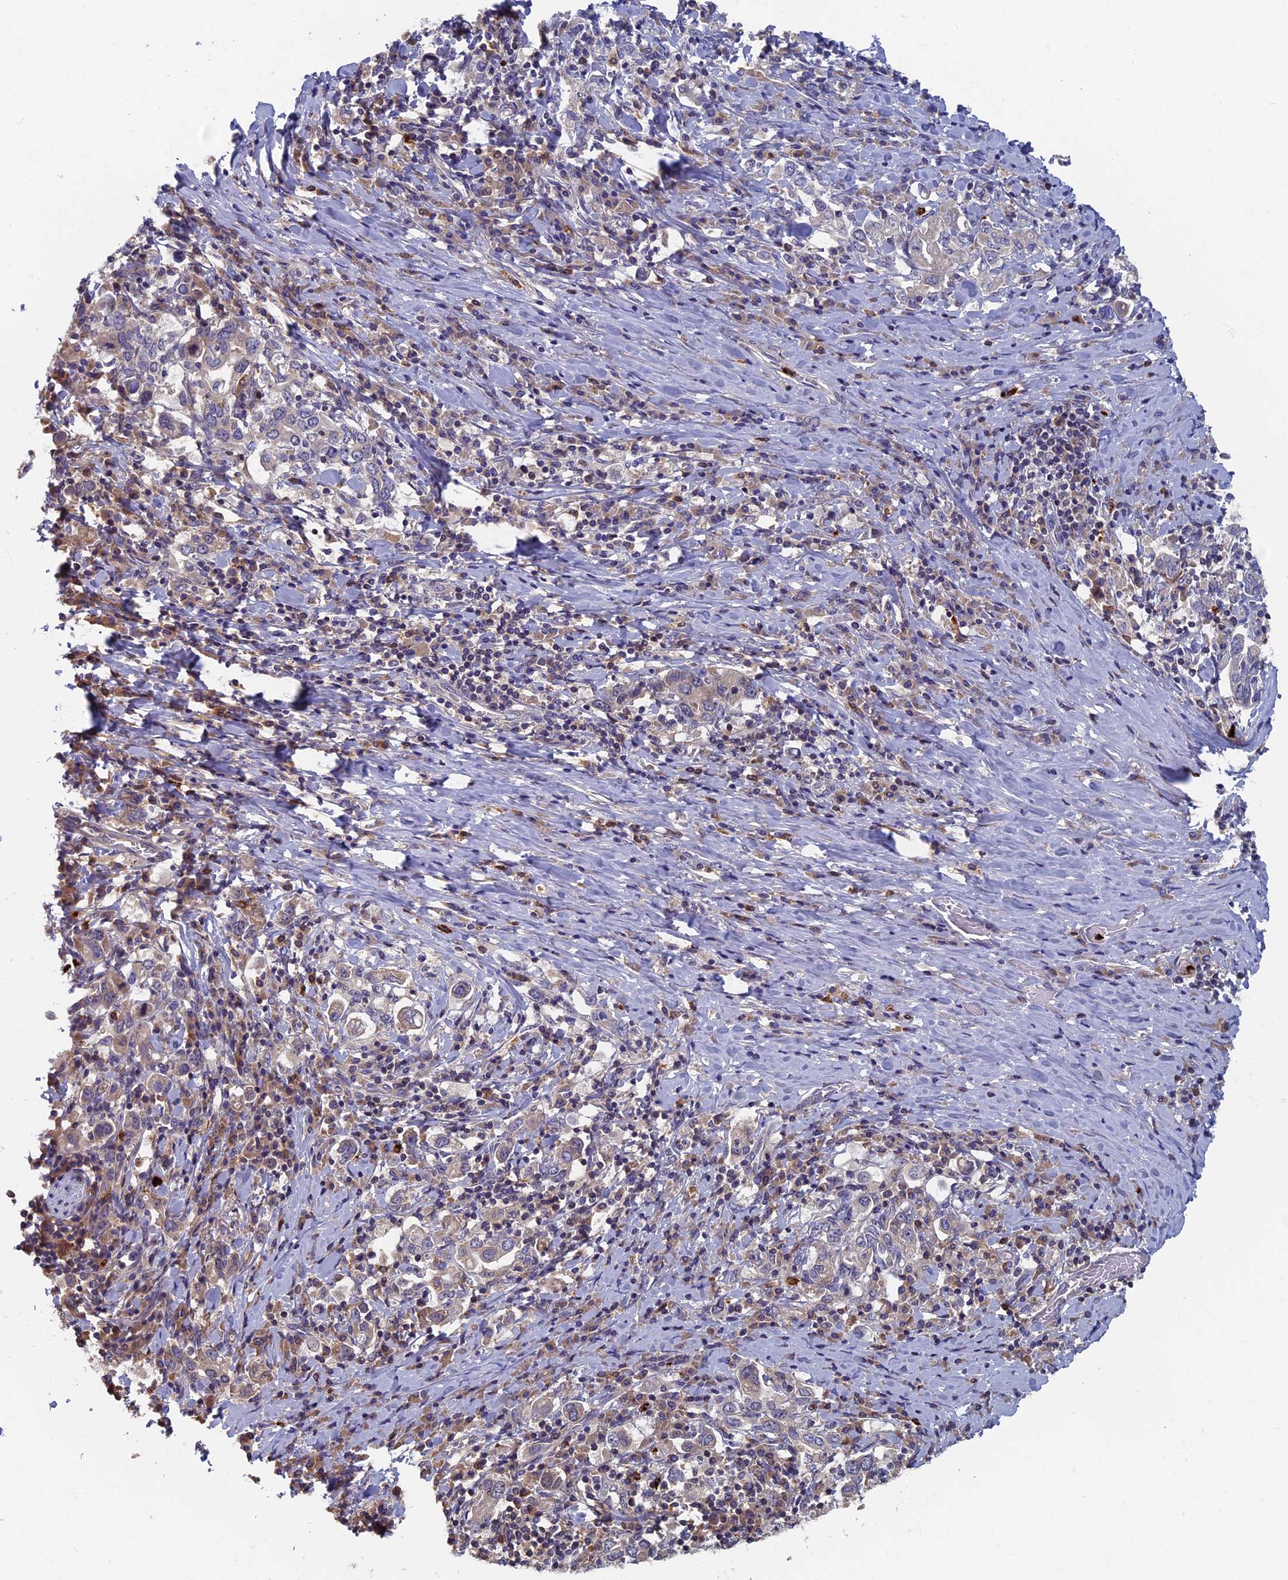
{"staining": {"intensity": "weak", "quantity": "25%-75%", "location": "cytoplasmic/membranous"}, "tissue": "stomach cancer", "cell_type": "Tumor cells", "image_type": "cancer", "snomed": [{"axis": "morphology", "description": "Adenocarcinoma, NOS"}, {"axis": "topography", "description": "Stomach, upper"}, {"axis": "topography", "description": "Stomach"}], "caption": "Immunohistochemistry (IHC) of adenocarcinoma (stomach) shows low levels of weak cytoplasmic/membranous expression in approximately 25%-75% of tumor cells.", "gene": "TNK2", "patient": {"sex": "male", "age": 62}}